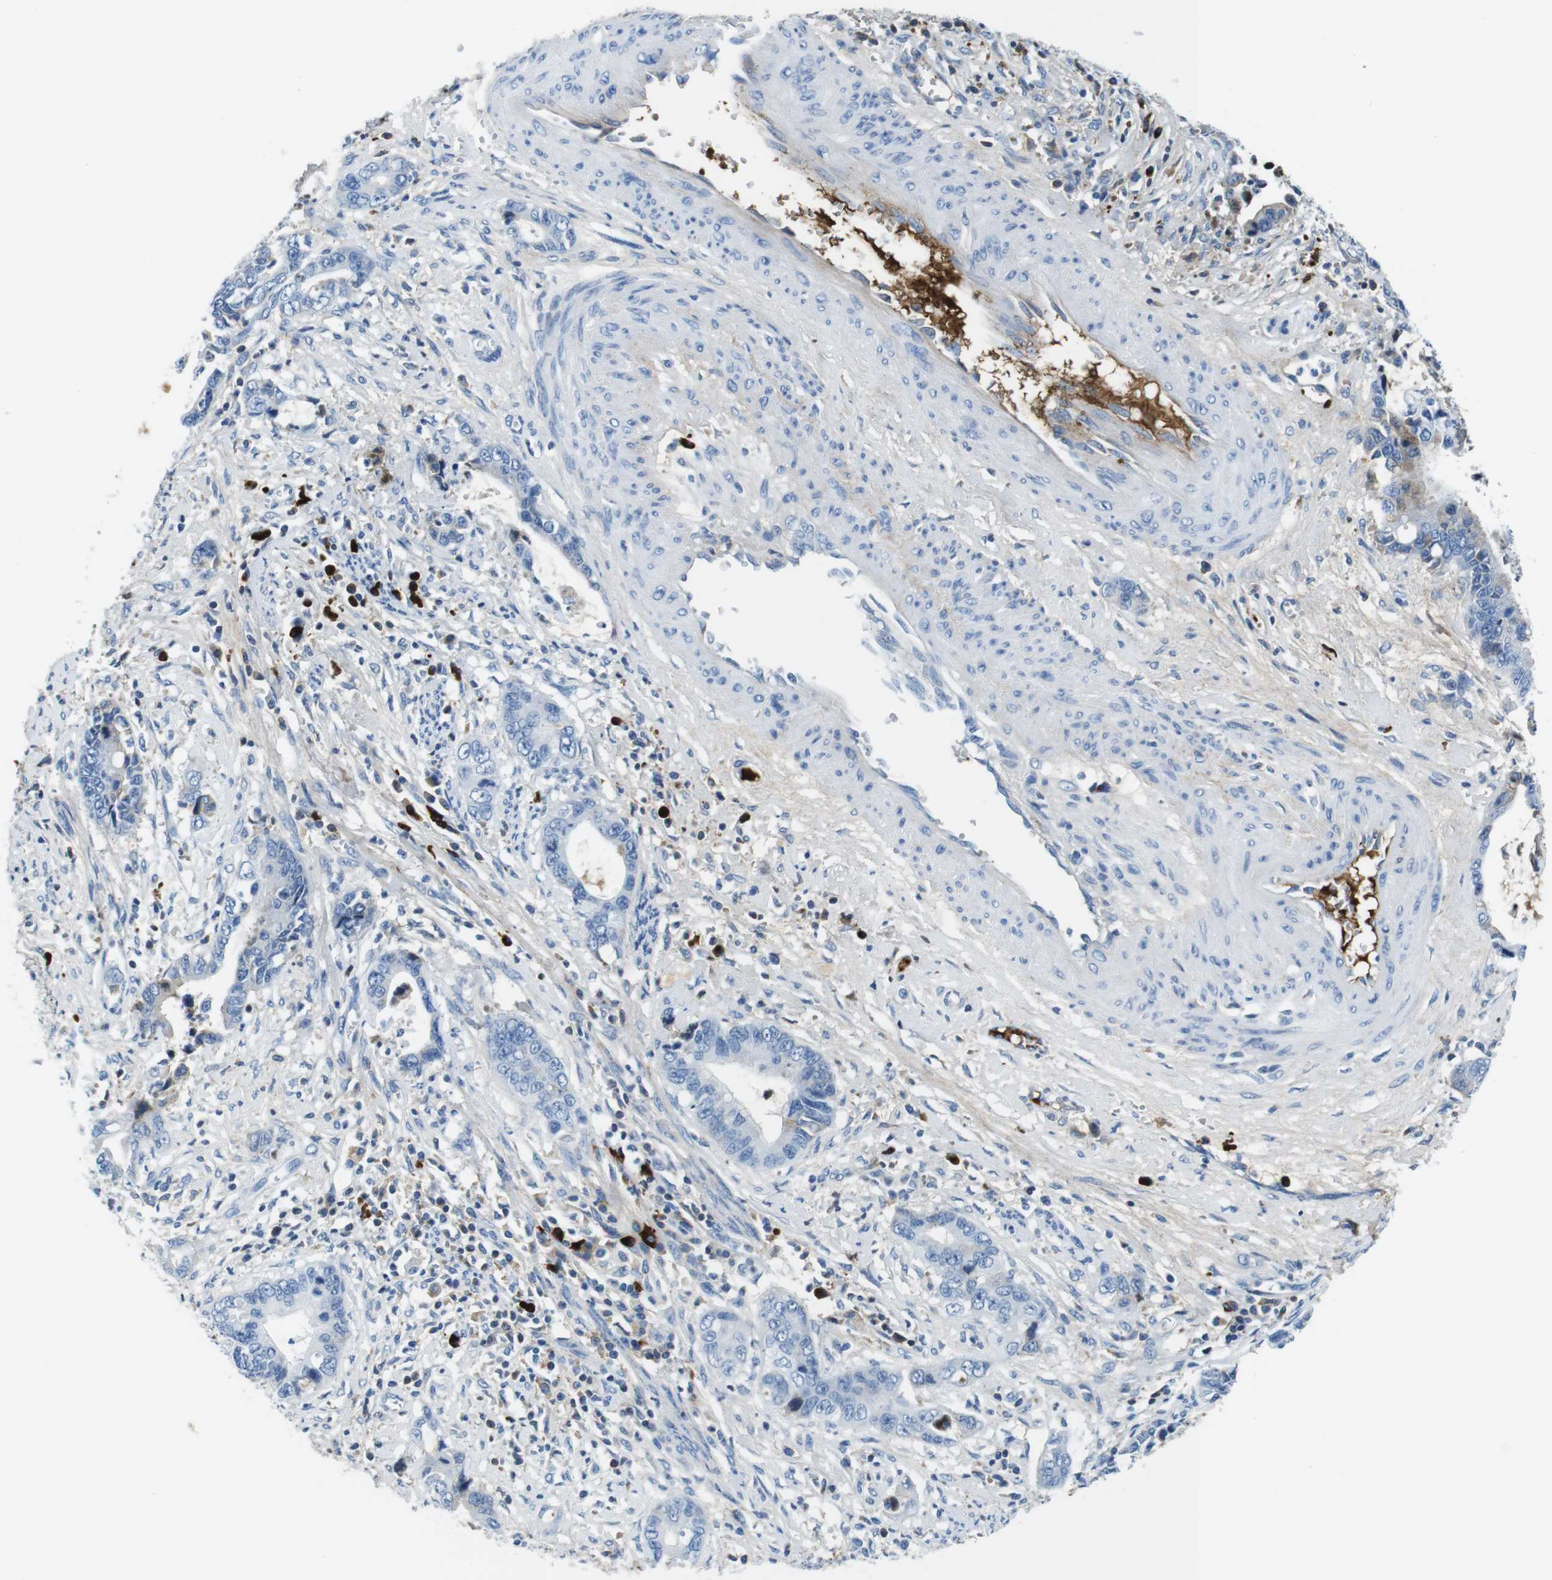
{"staining": {"intensity": "negative", "quantity": "none", "location": "none"}, "tissue": "cervical cancer", "cell_type": "Tumor cells", "image_type": "cancer", "snomed": [{"axis": "morphology", "description": "Adenocarcinoma, NOS"}, {"axis": "topography", "description": "Cervix"}], "caption": "Protein analysis of cervical adenocarcinoma shows no significant positivity in tumor cells. The staining is performed using DAB brown chromogen with nuclei counter-stained in using hematoxylin.", "gene": "IGKC", "patient": {"sex": "female", "age": 44}}